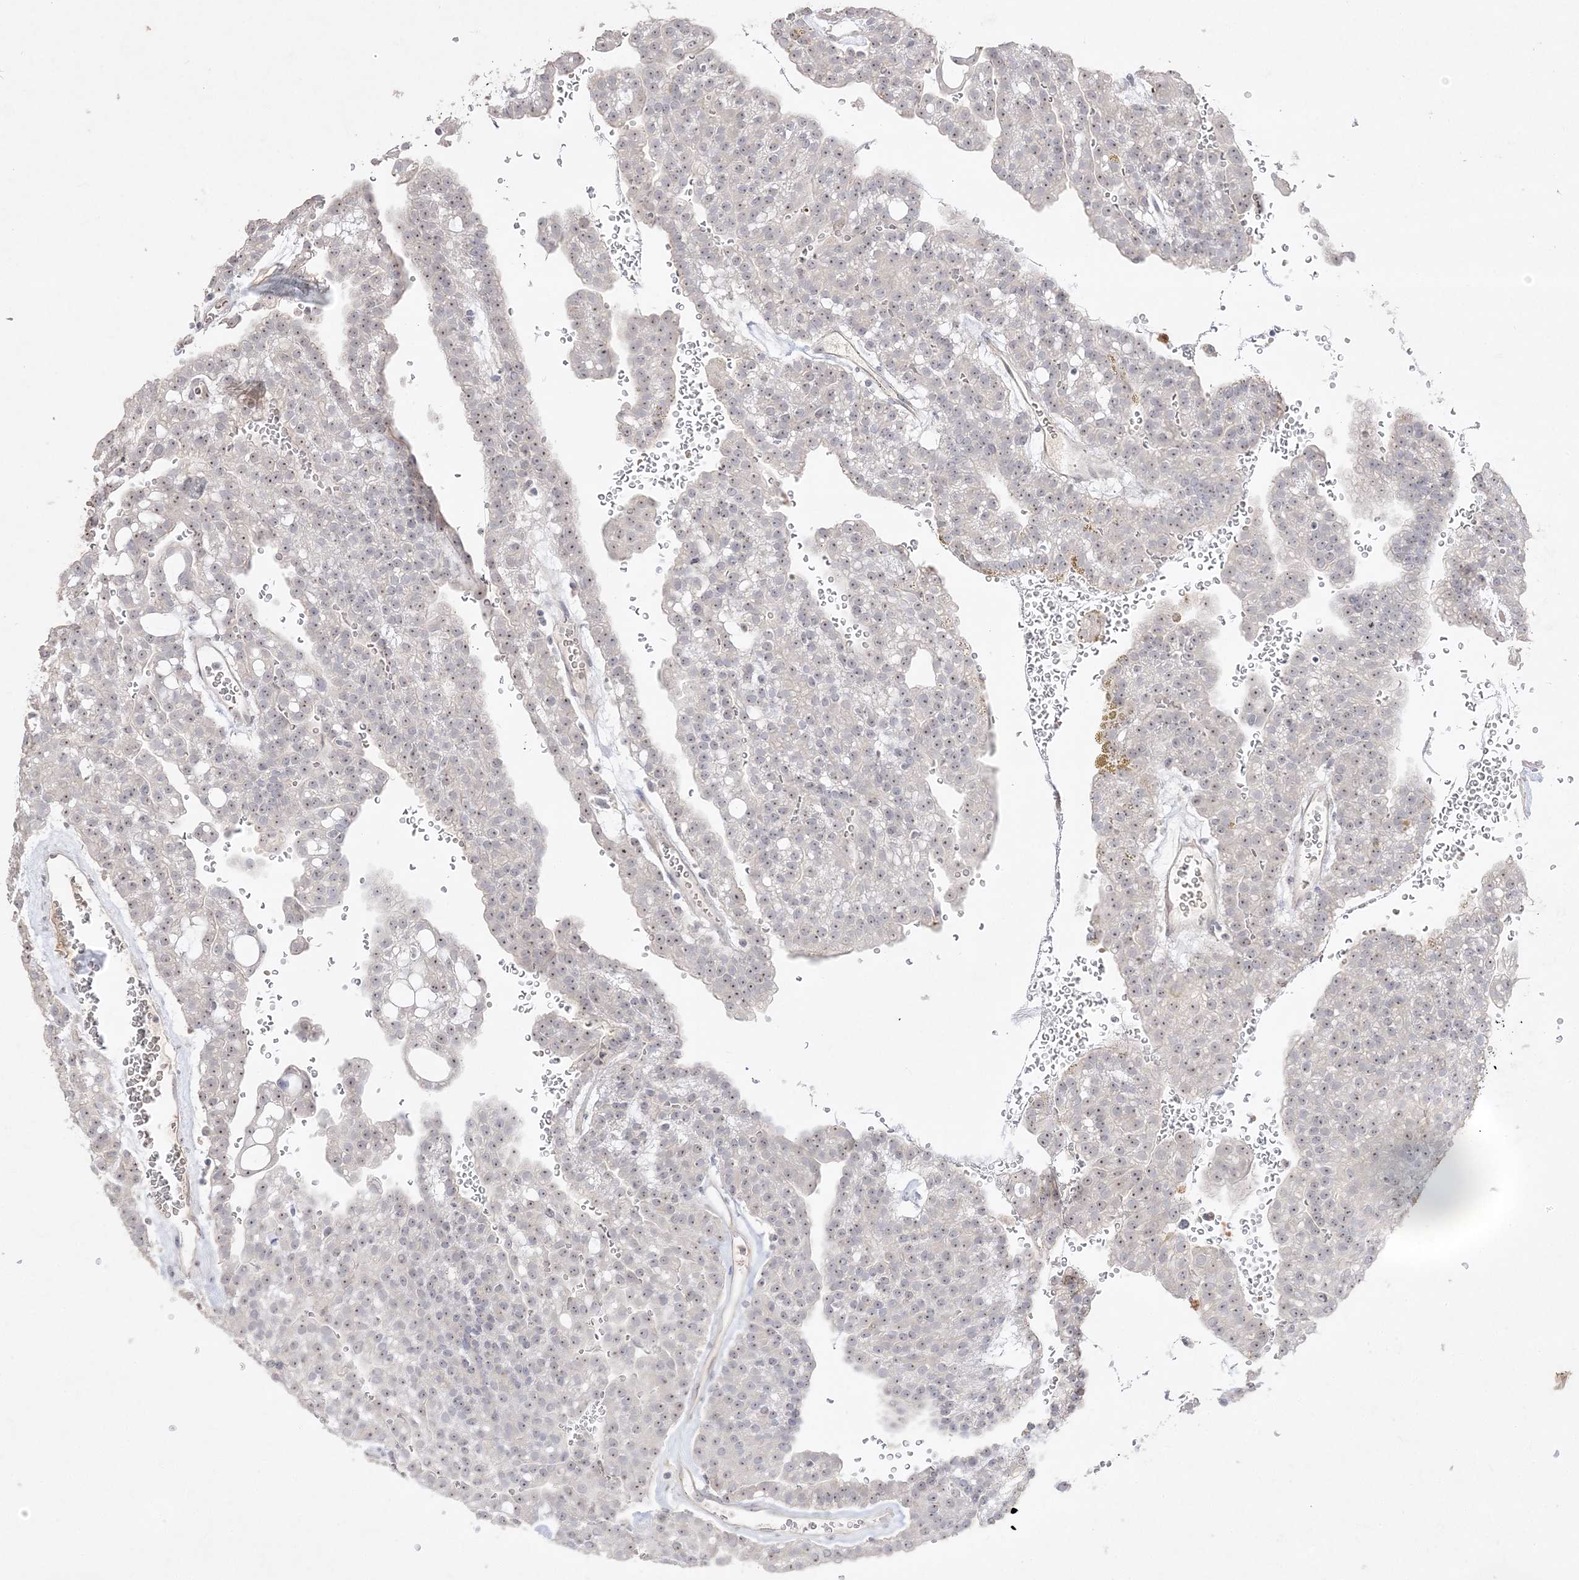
{"staining": {"intensity": "weak", "quantity": "25%-75%", "location": "nuclear"}, "tissue": "renal cancer", "cell_type": "Tumor cells", "image_type": "cancer", "snomed": [{"axis": "morphology", "description": "Adenocarcinoma, NOS"}, {"axis": "topography", "description": "Kidney"}], "caption": "This is an image of IHC staining of adenocarcinoma (renal), which shows weak expression in the nuclear of tumor cells.", "gene": "NOP16", "patient": {"sex": "male", "age": 63}}